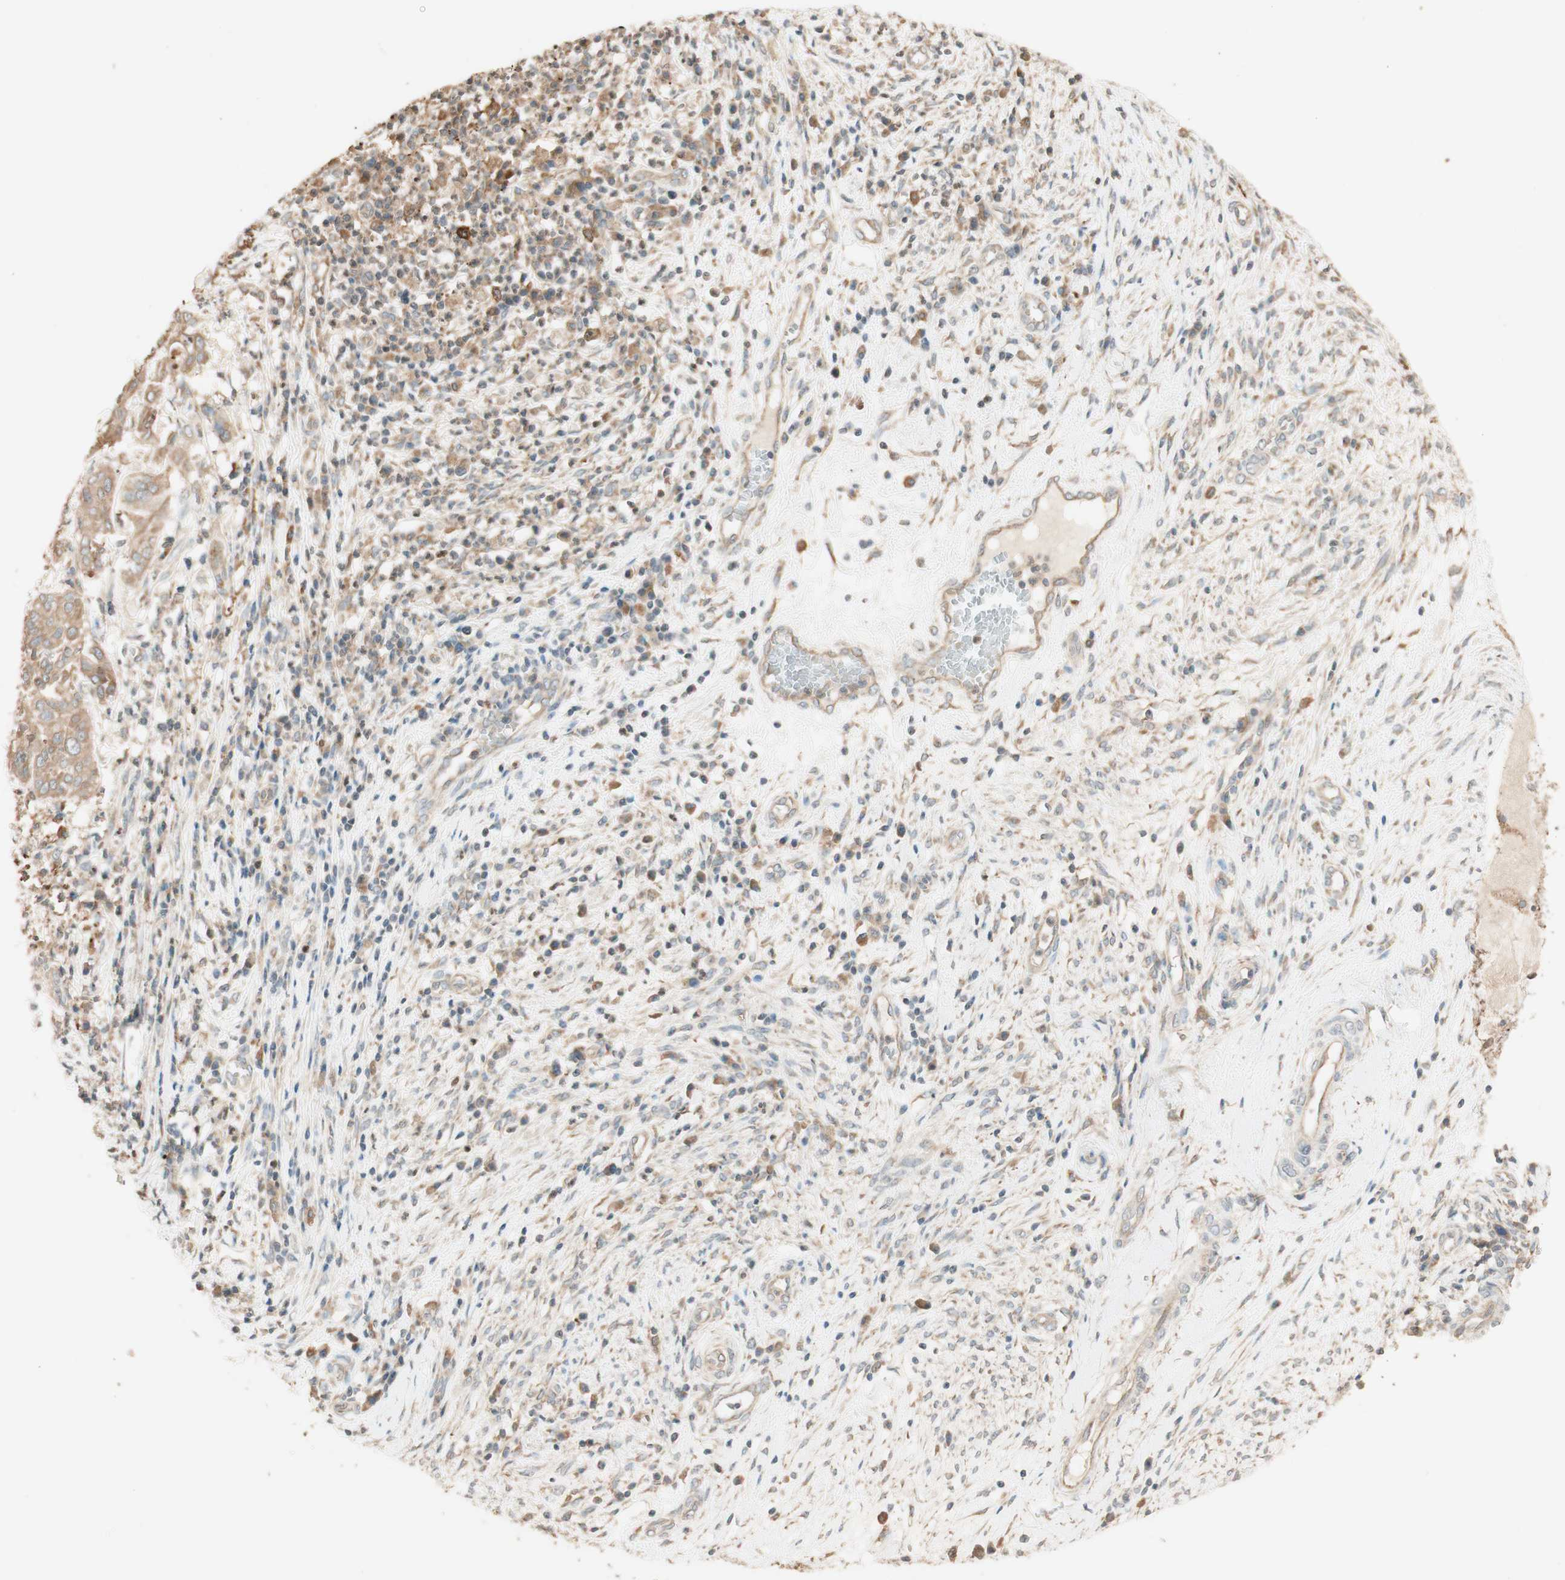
{"staining": {"intensity": "weak", "quantity": ">75%", "location": "cytoplasmic/membranous"}, "tissue": "cervical cancer", "cell_type": "Tumor cells", "image_type": "cancer", "snomed": [{"axis": "morphology", "description": "Normal tissue, NOS"}, {"axis": "morphology", "description": "Squamous cell carcinoma, NOS"}, {"axis": "topography", "description": "Cervix"}], "caption": "Tumor cells display low levels of weak cytoplasmic/membranous positivity in about >75% of cells in human cervical cancer. (IHC, brightfield microscopy, high magnification).", "gene": "CLCN2", "patient": {"sex": "female", "age": 39}}